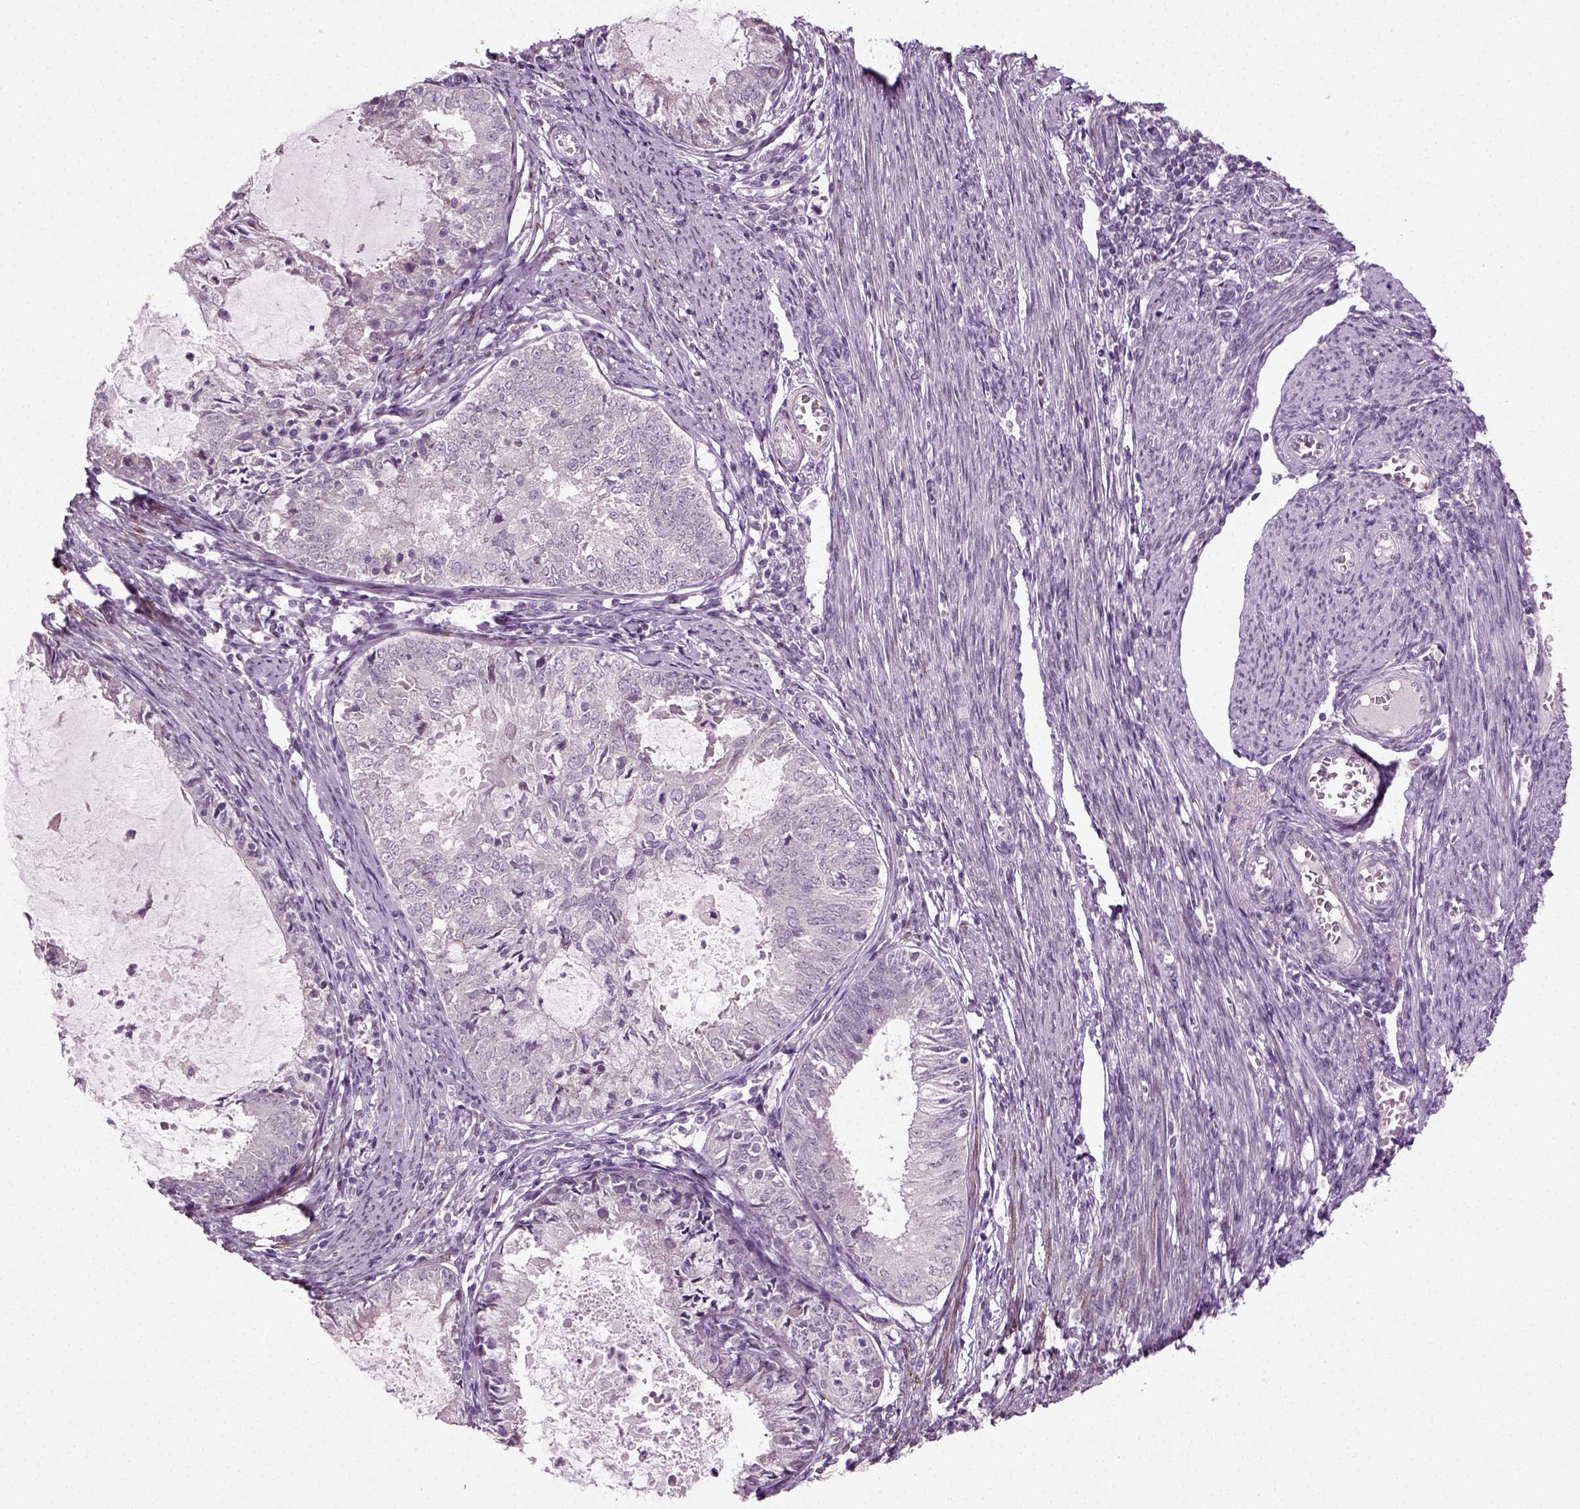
{"staining": {"intensity": "negative", "quantity": "none", "location": "none"}, "tissue": "endometrial cancer", "cell_type": "Tumor cells", "image_type": "cancer", "snomed": [{"axis": "morphology", "description": "Adenocarcinoma, NOS"}, {"axis": "topography", "description": "Endometrium"}], "caption": "IHC histopathology image of human adenocarcinoma (endometrial) stained for a protein (brown), which demonstrates no positivity in tumor cells.", "gene": "SYNGAP1", "patient": {"sex": "female", "age": 57}}